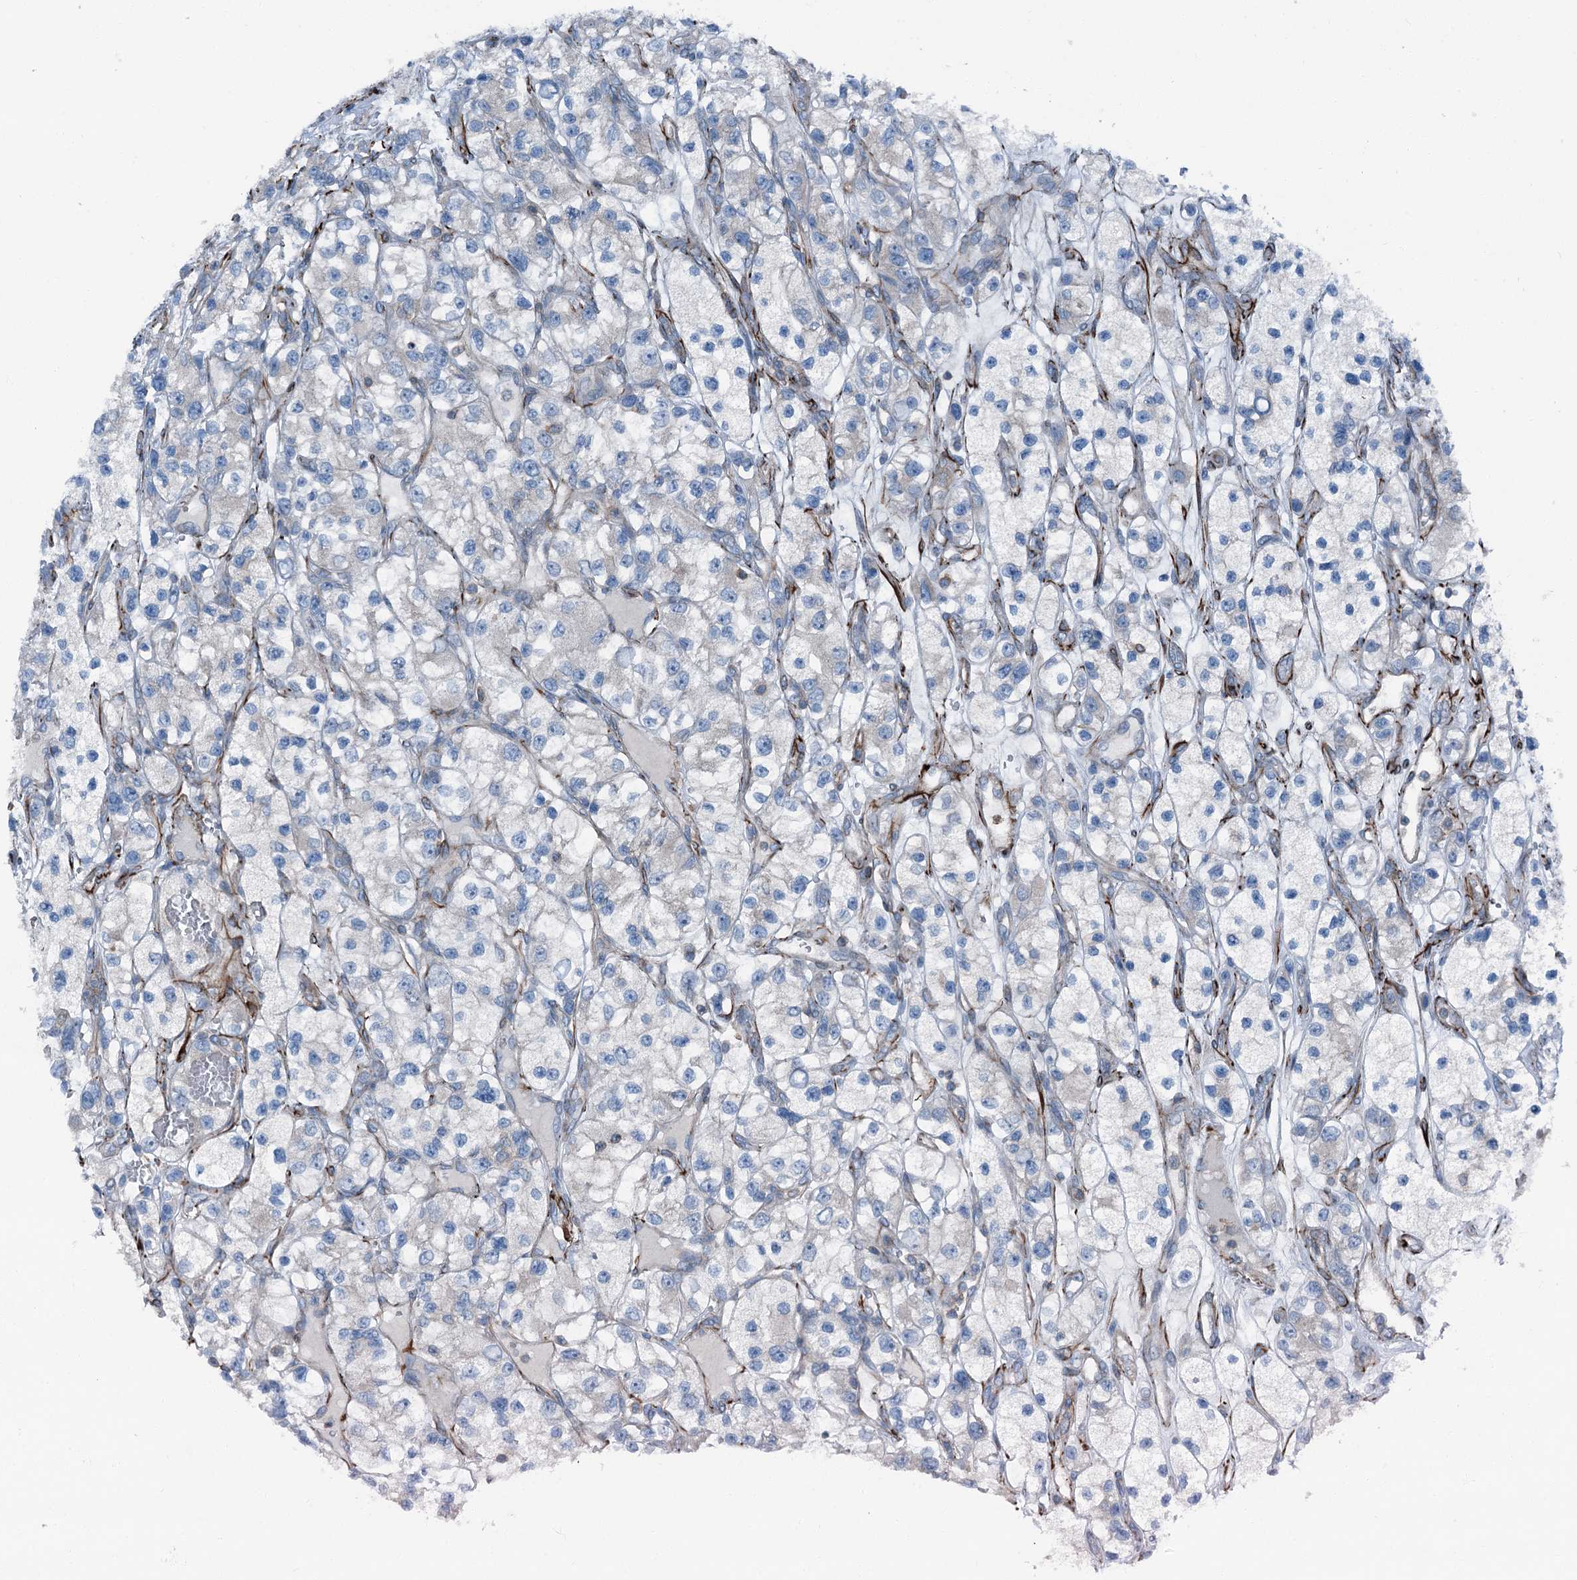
{"staining": {"intensity": "negative", "quantity": "none", "location": "none"}, "tissue": "renal cancer", "cell_type": "Tumor cells", "image_type": "cancer", "snomed": [{"axis": "morphology", "description": "Adenocarcinoma, NOS"}, {"axis": "topography", "description": "Kidney"}], "caption": "Tumor cells are negative for brown protein staining in renal adenocarcinoma.", "gene": "AXL", "patient": {"sex": "female", "age": 57}}